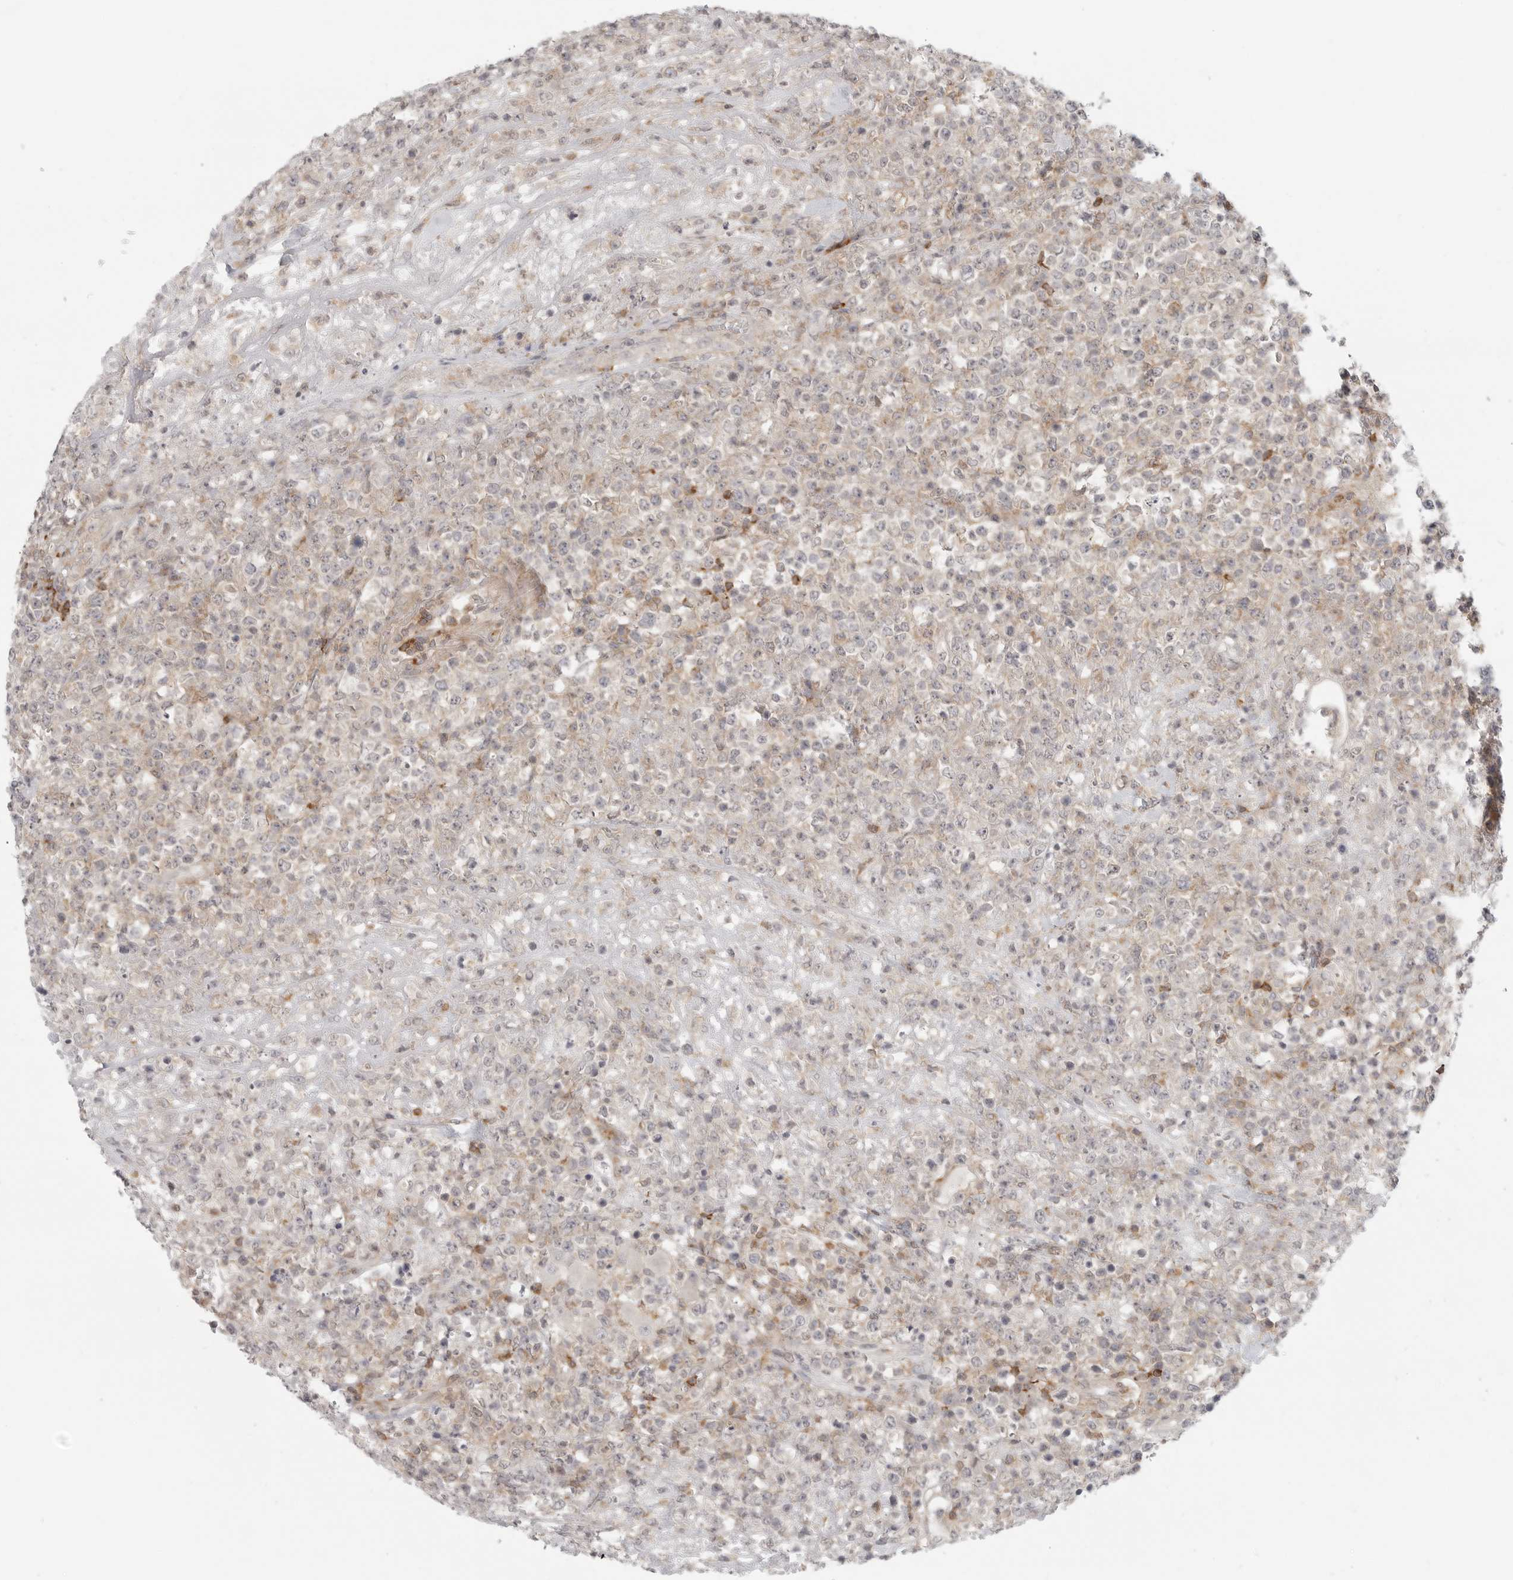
{"staining": {"intensity": "negative", "quantity": "none", "location": "none"}, "tissue": "lymphoma", "cell_type": "Tumor cells", "image_type": "cancer", "snomed": [{"axis": "morphology", "description": "Malignant lymphoma, non-Hodgkin's type, High grade"}, {"axis": "topography", "description": "Colon"}], "caption": "Lymphoma was stained to show a protein in brown. There is no significant staining in tumor cells. (DAB IHC with hematoxylin counter stain).", "gene": "SH3KBP1", "patient": {"sex": "female", "age": 53}}